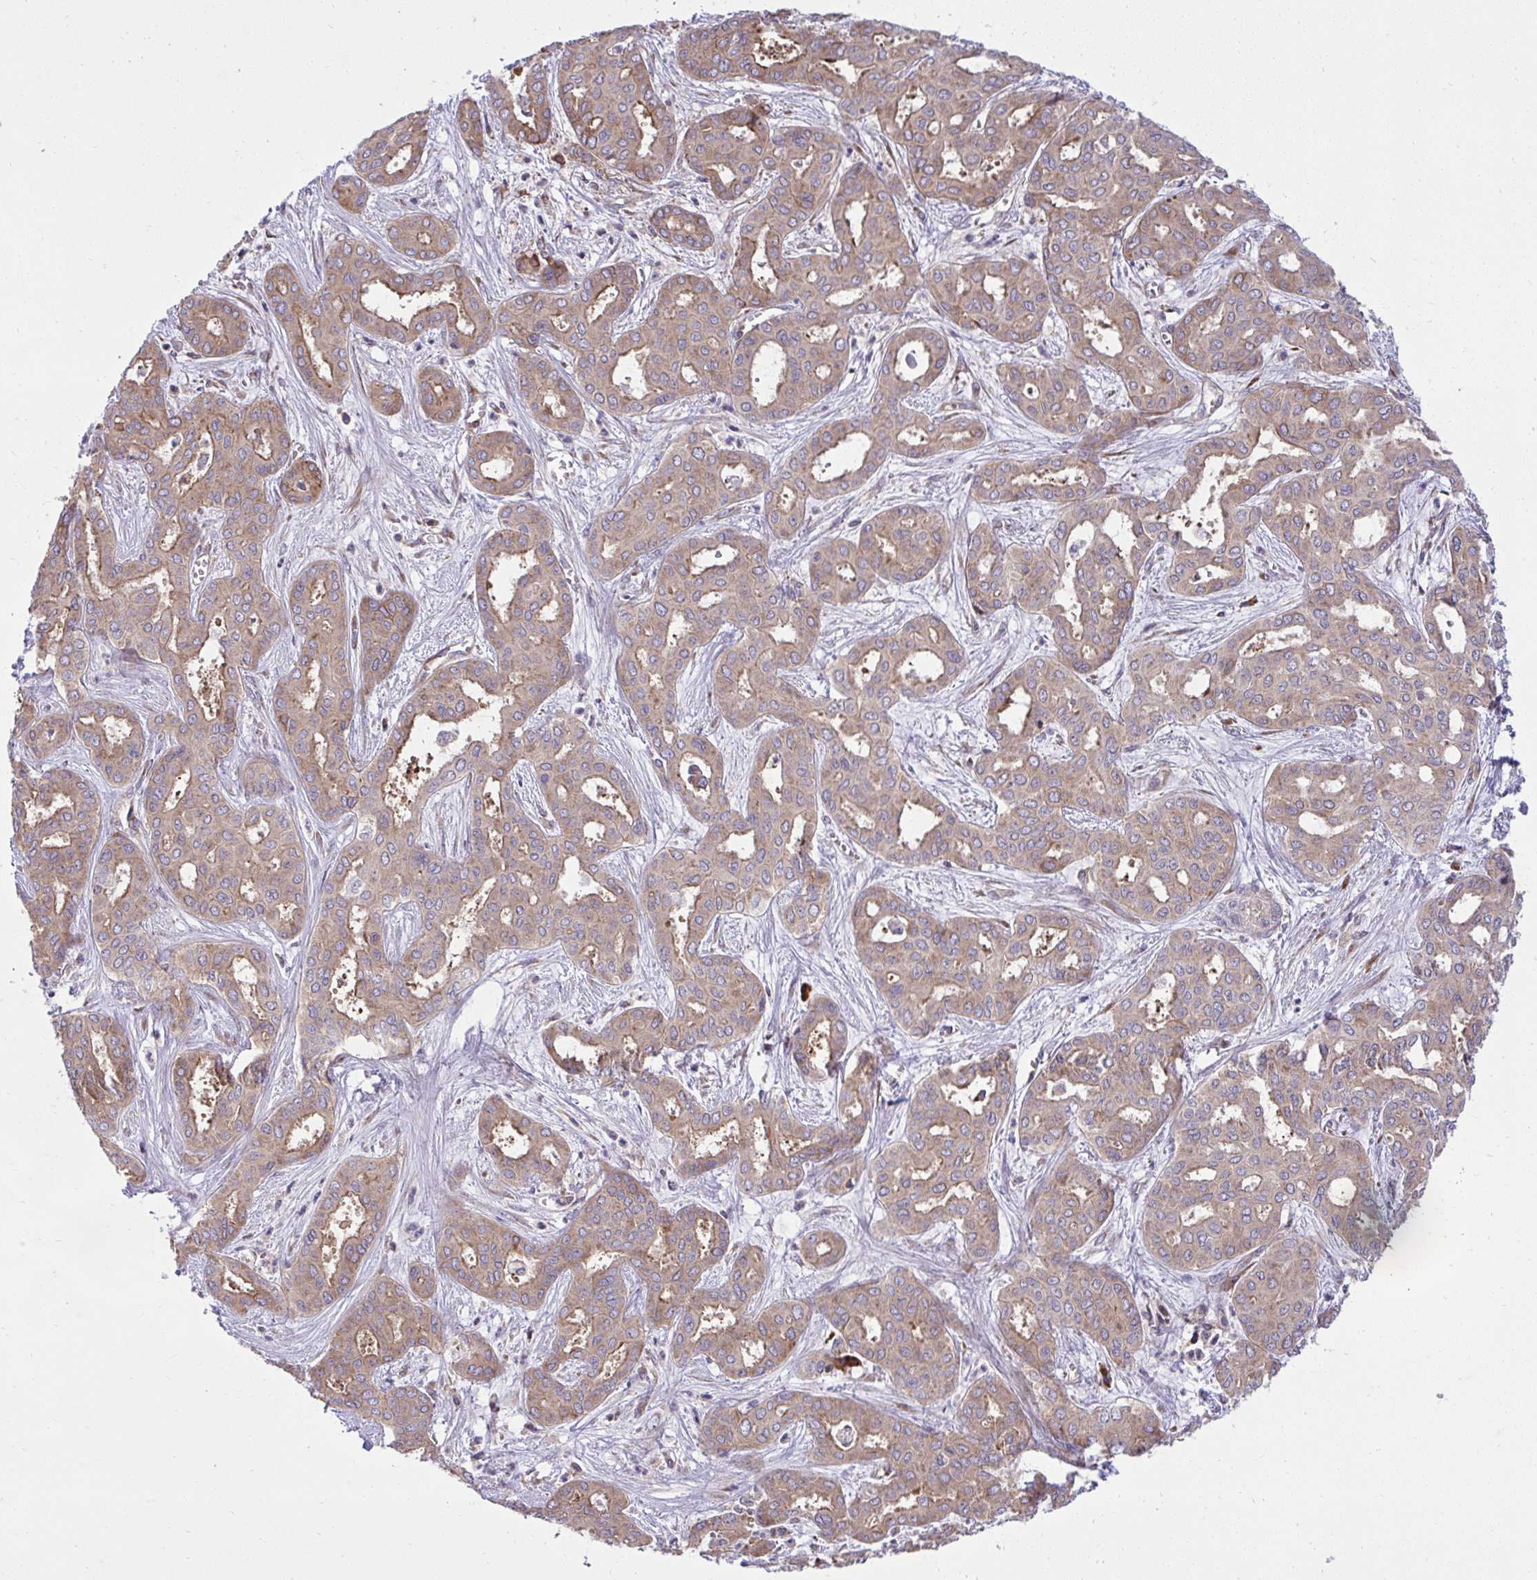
{"staining": {"intensity": "moderate", "quantity": ">75%", "location": "cytoplasmic/membranous"}, "tissue": "liver cancer", "cell_type": "Tumor cells", "image_type": "cancer", "snomed": [{"axis": "morphology", "description": "Cholangiocarcinoma"}, {"axis": "topography", "description": "Liver"}], "caption": "Protein staining of liver cancer (cholangiocarcinoma) tissue exhibits moderate cytoplasmic/membranous staining in about >75% of tumor cells.", "gene": "NMNAT3", "patient": {"sex": "female", "age": 64}}